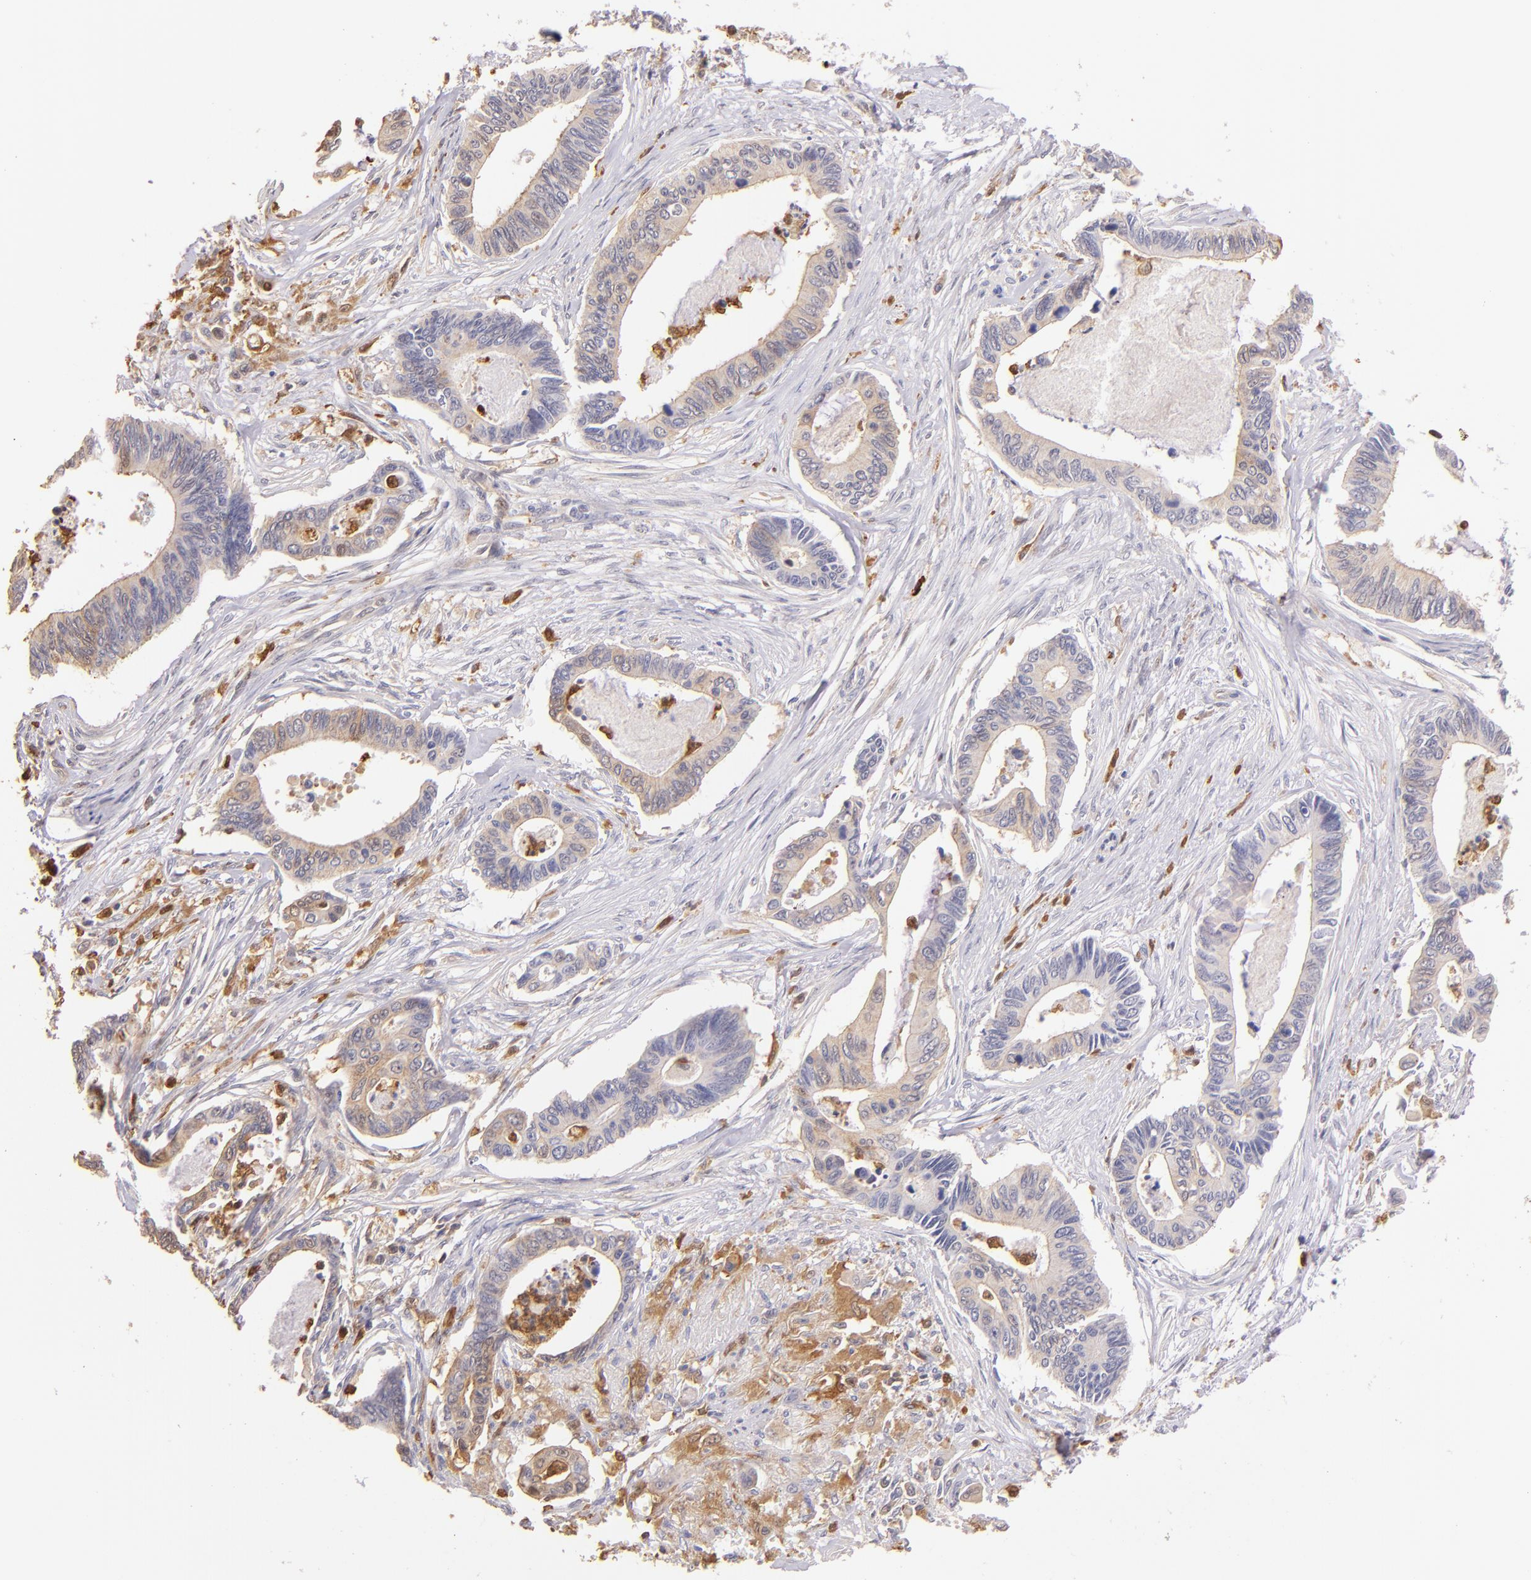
{"staining": {"intensity": "weak", "quantity": "25%-75%", "location": "cytoplasmic/membranous"}, "tissue": "pancreatic cancer", "cell_type": "Tumor cells", "image_type": "cancer", "snomed": [{"axis": "morphology", "description": "Adenocarcinoma, NOS"}, {"axis": "topography", "description": "Pancreas"}], "caption": "The image exhibits staining of pancreatic cancer, revealing weak cytoplasmic/membranous protein staining (brown color) within tumor cells. Nuclei are stained in blue.", "gene": "BTK", "patient": {"sex": "female", "age": 70}}